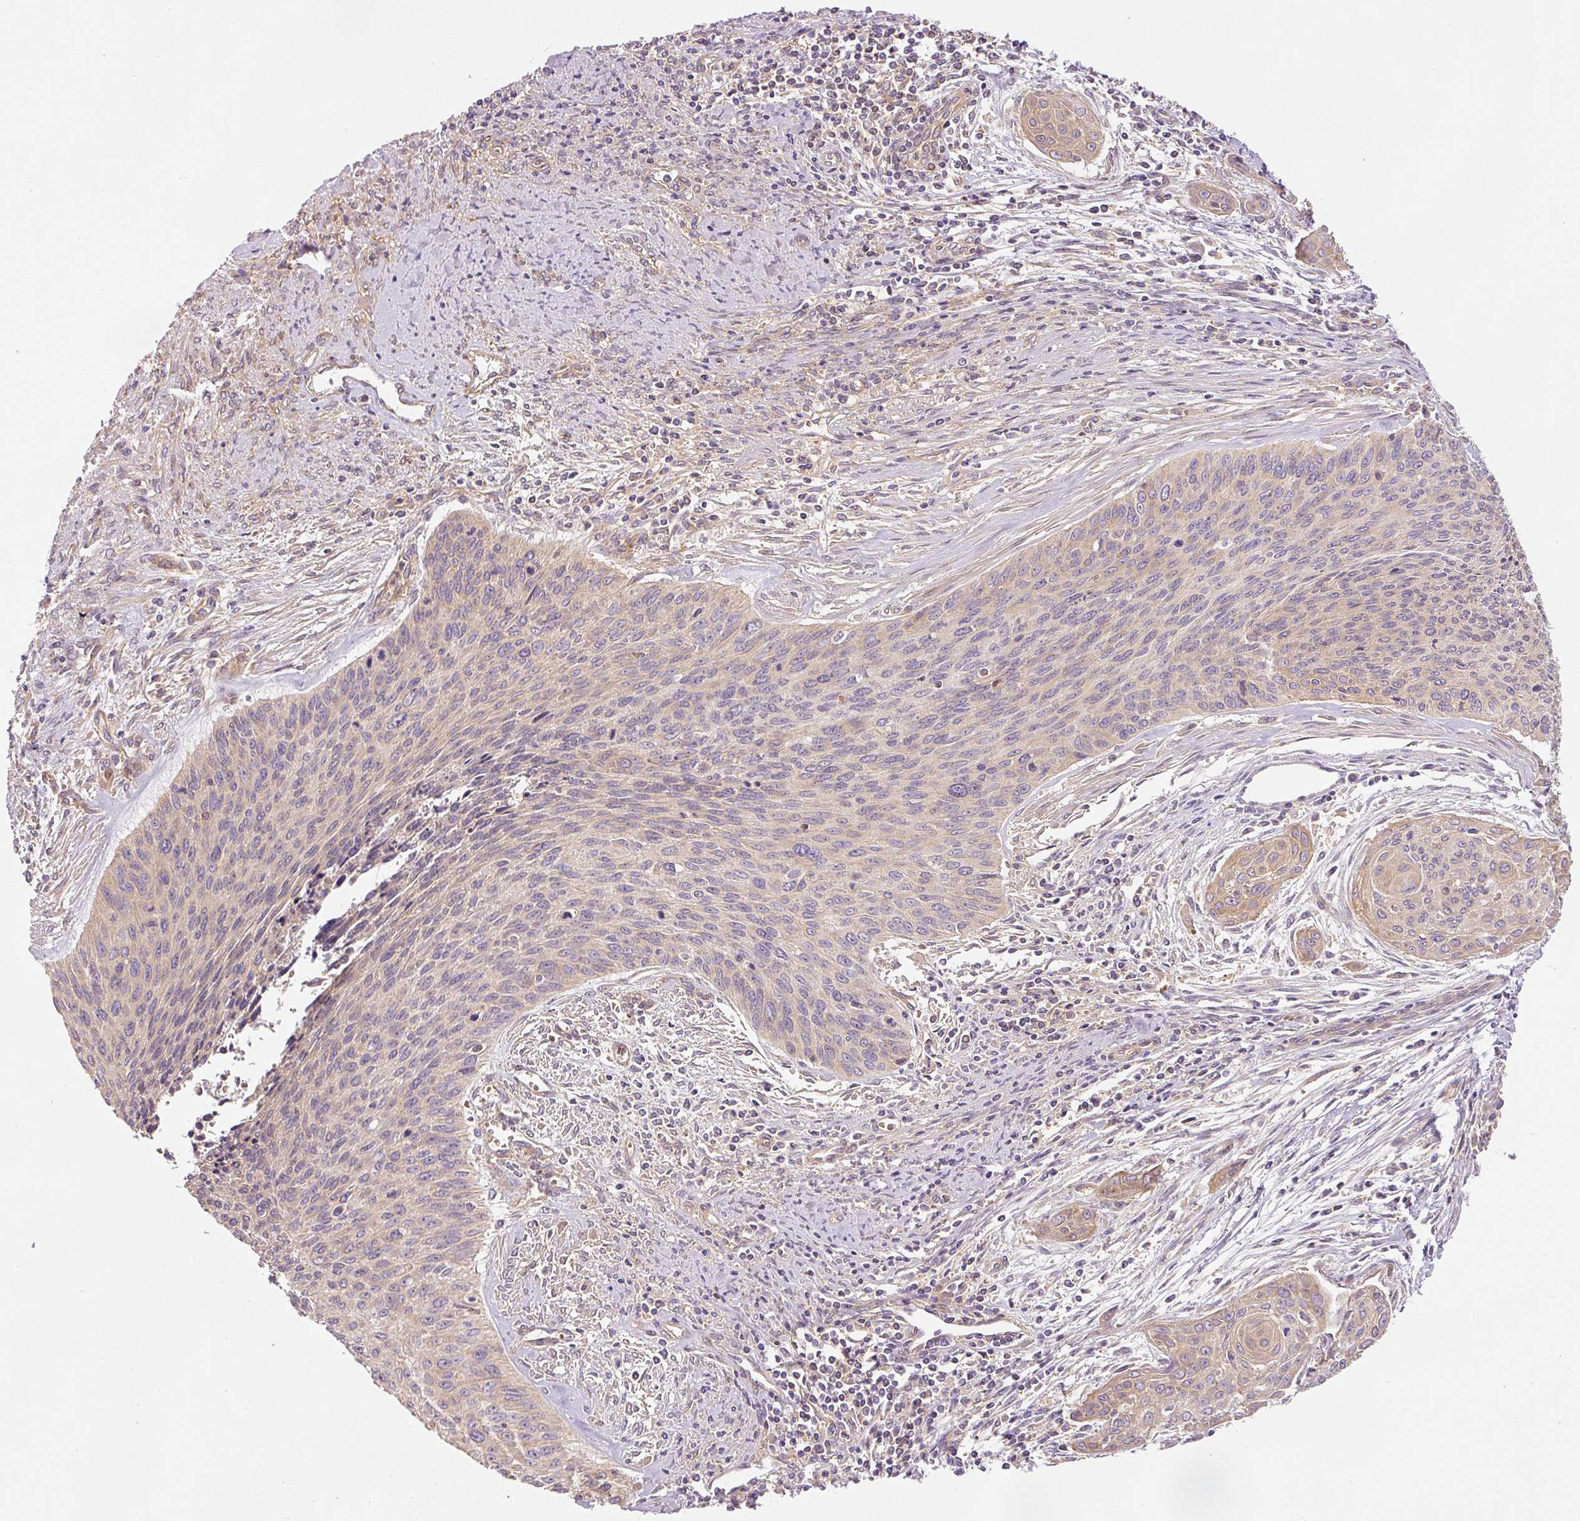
{"staining": {"intensity": "weak", "quantity": "25%-75%", "location": "cytoplasmic/membranous"}, "tissue": "cervical cancer", "cell_type": "Tumor cells", "image_type": "cancer", "snomed": [{"axis": "morphology", "description": "Squamous cell carcinoma, NOS"}, {"axis": "topography", "description": "Cervix"}], "caption": "Cervical cancer (squamous cell carcinoma) was stained to show a protein in brown. There is low levels of weak cytoplasmic/membranous staining in about 25%-75% of tumor cells. Using DAB (brown) and hematoxylin (blue) stains, captured at high magnification using brightfield microscopy.", "gene": "TBC1D2B", "patient": {"sex": "female", "age": 55}}